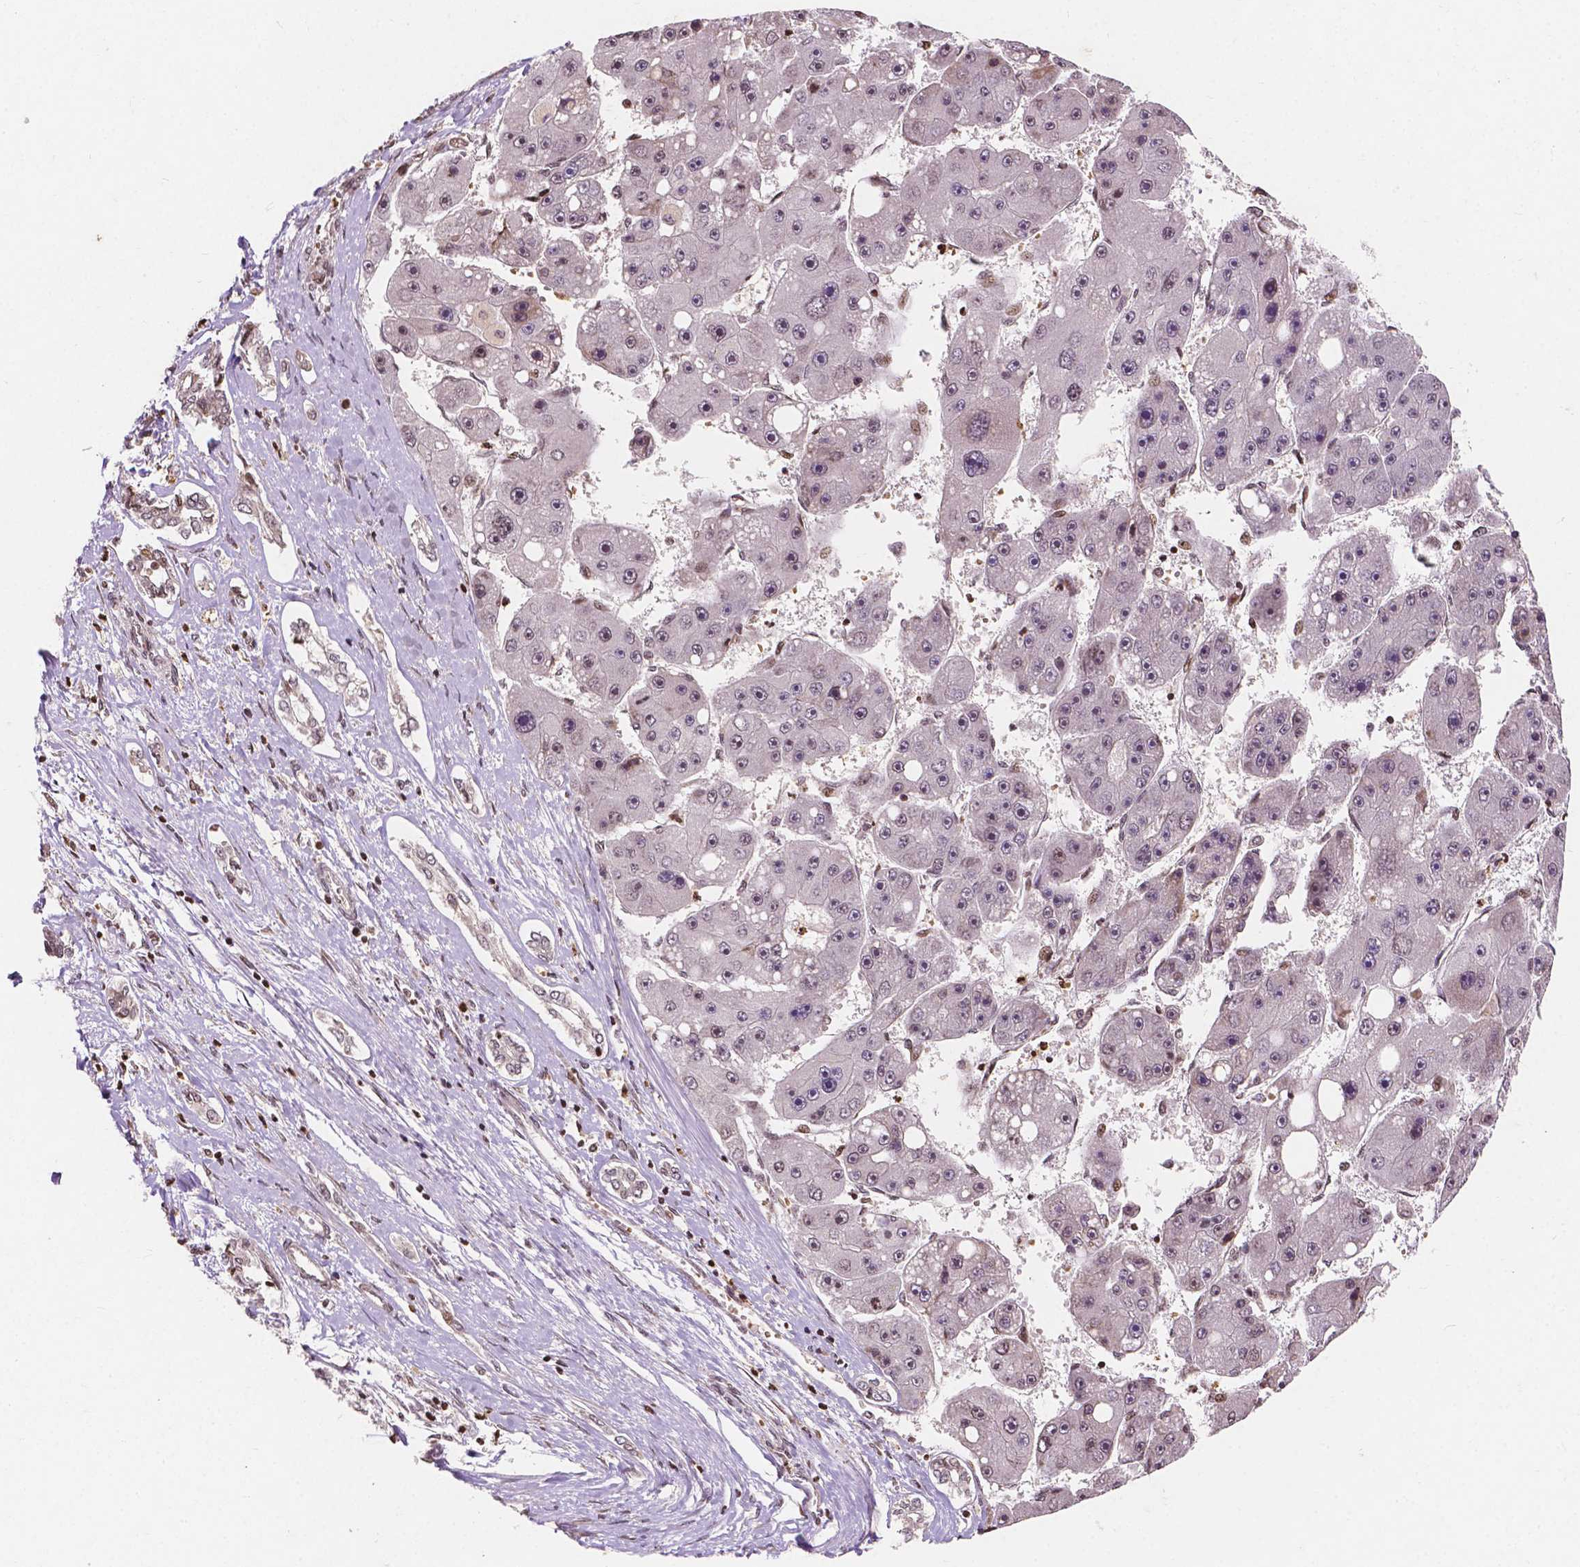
{"staining": {"intensity": "moderate", "quantity": "<25%", "location": "nuclear"}, "tissue": "liver cancer", "cell_type": "Tumor cells", "image_type": "cancer", "snomed": [{"axis": "morphology", "description": "Carcinoma, Hepatocellular, NOS"}, {"axis": "topography", "description": "Liver"}], "caption": "There is low levels of moderate nuclear expression in tumor cells of liver cancer (hepatocellular carcinoma), as demonstrated by immunohistochemical staining (brown color).", "gene": "PTPN18", "patient": {"sex": "female", "age": 61}}